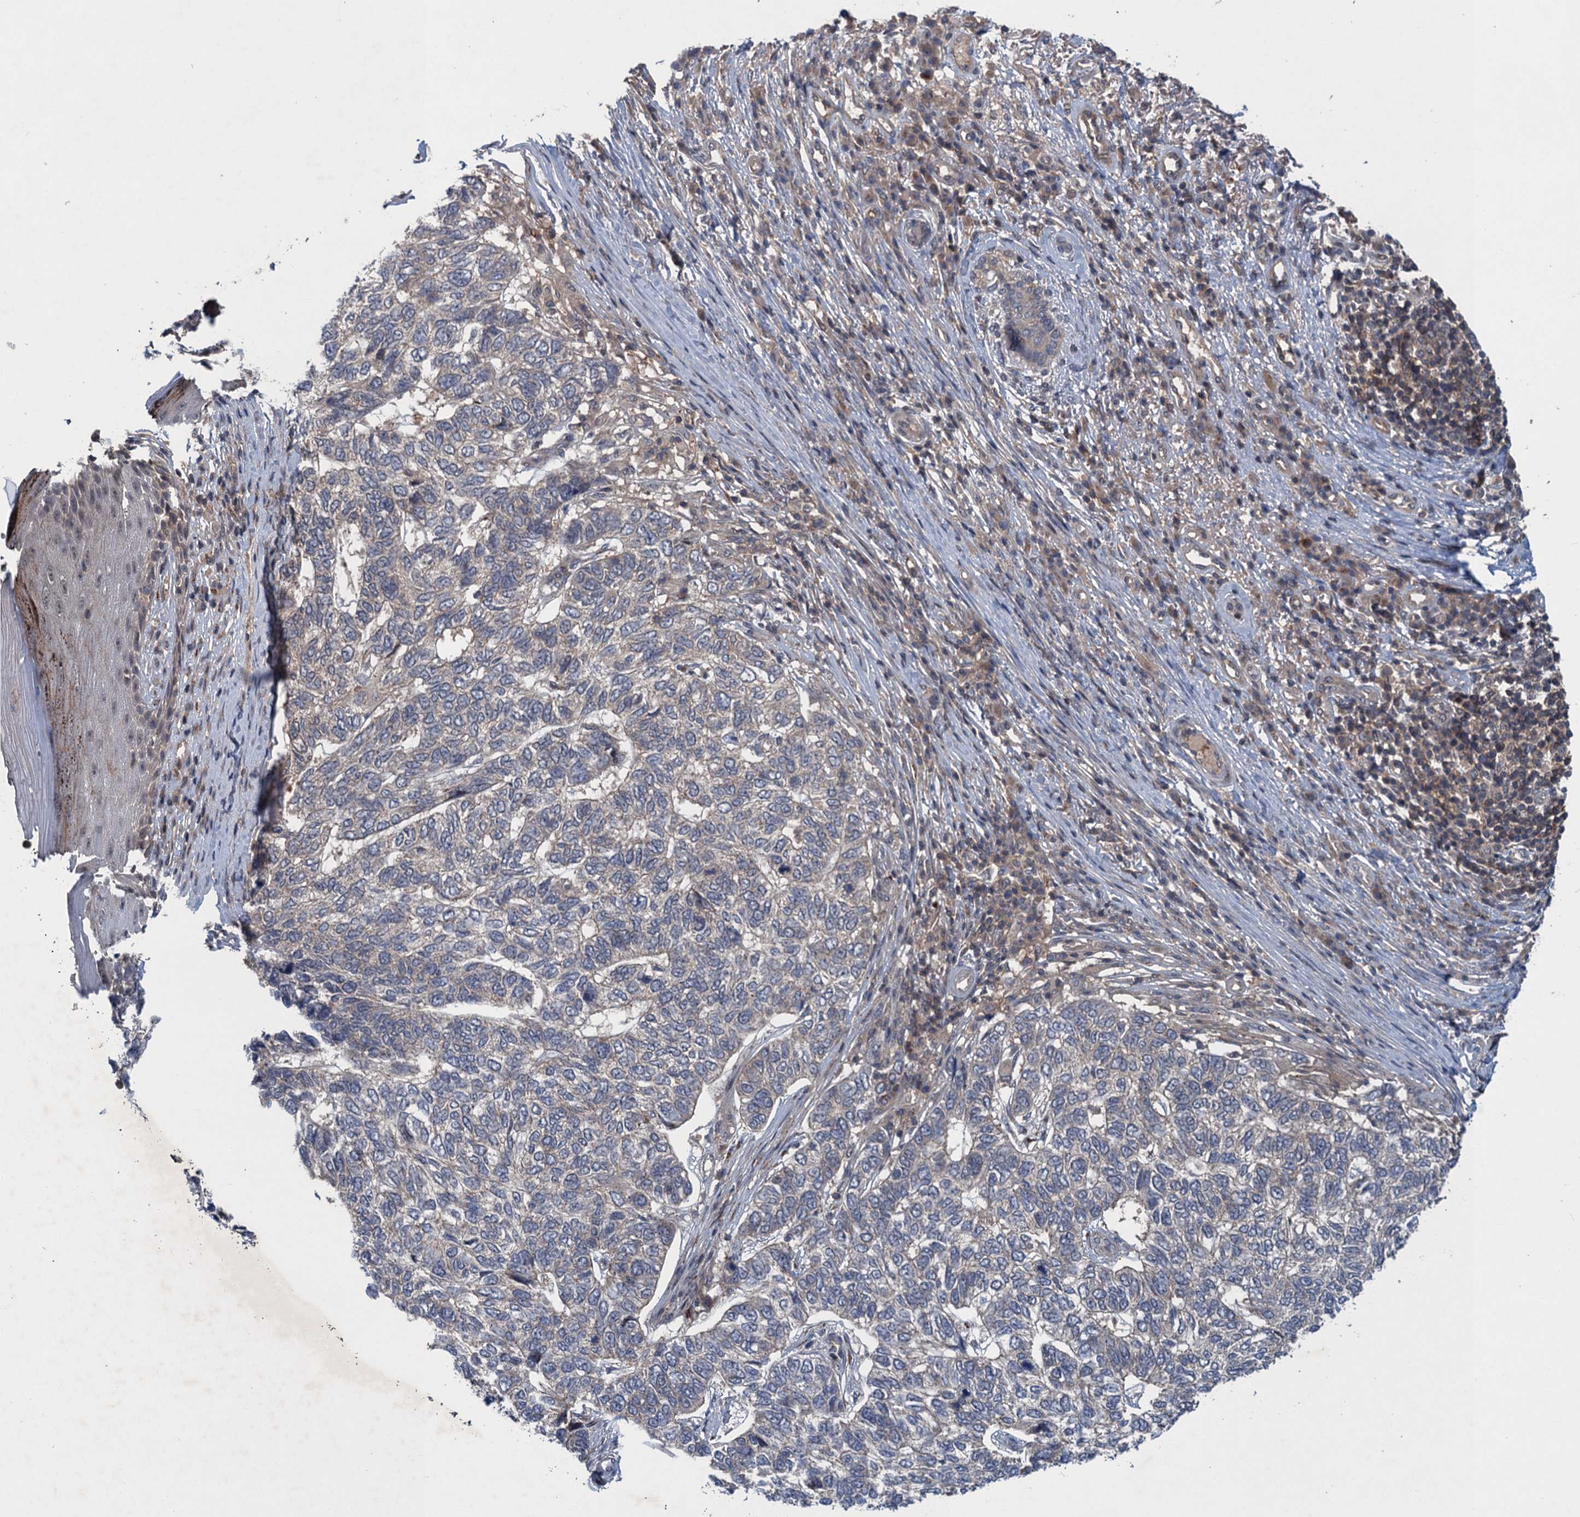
{"staining": {"intensity": "negative", "quantity": "none", "location": "none"}, "tissue": "skin cancer", "cell_type": "Tumor cells", "image_type": "cancer", "snomed": [{"axis": "morphology", "description": "Basal cell carcinoma"}, {"axis": "topography", "description": "Skin"}], "caption": "High power microscopy image of an immunohistochemistry micrograph of skin cancer (basal cell carcinoma), revealing no significant positivity in tumor cells.", "gene": "RNF165", "patient": {"sex": "female", "age": 65}}